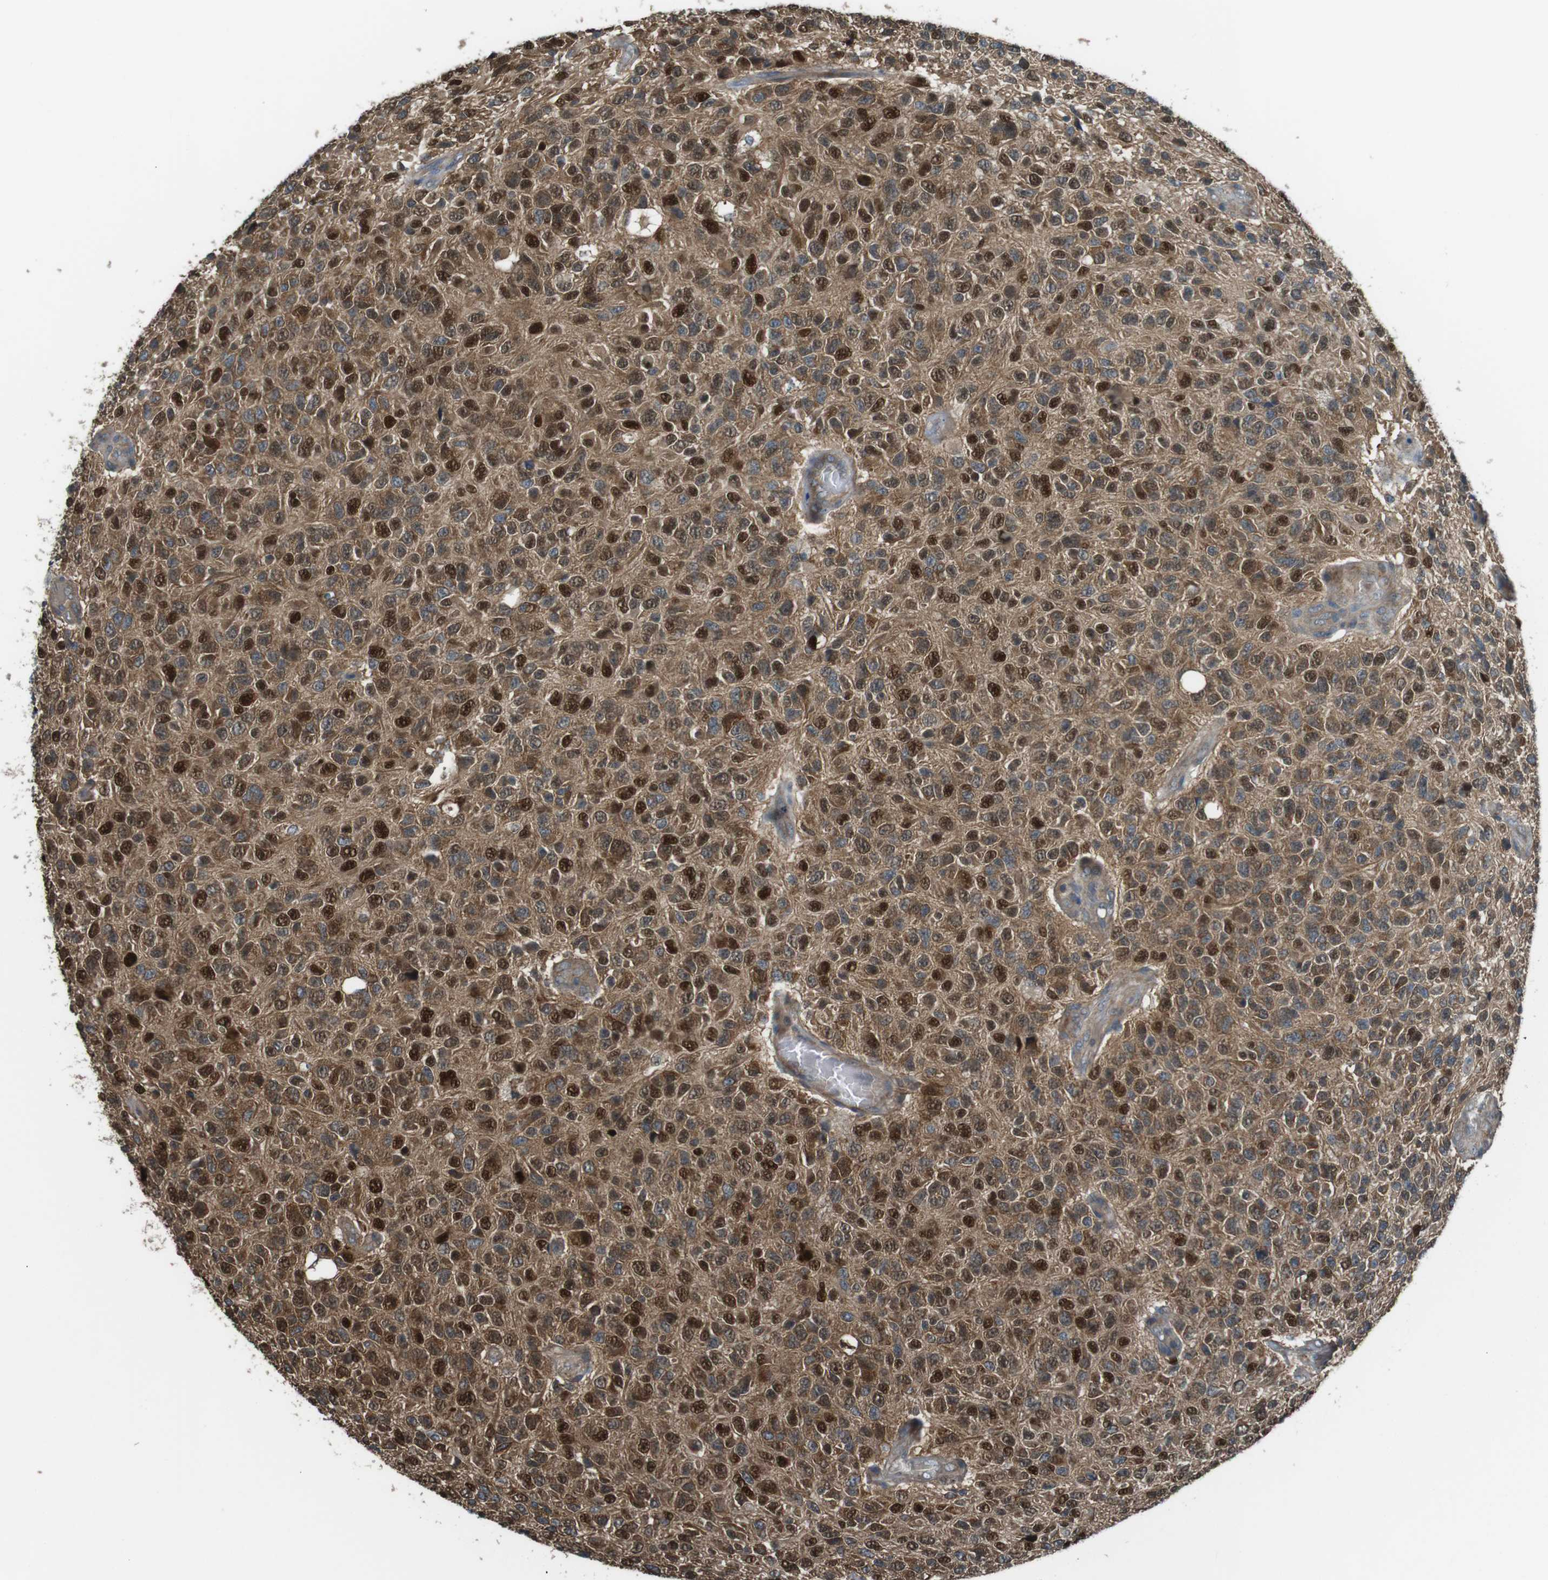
{"staining": {"intensity": "strong", "quantity": ">75%", "location": "cytoplasmic/membranous,nuclear"}, "tissue": "glioma", "cell_type": "Tumor cells", "image_type": "cancer", "snomed": [{"axis": "morphology", "description": "Glioma, malignant, High grade"}, {"axis": "topography", "description": "pancreas cauda"}], "caption": "There is high levels of strong cytoplasmic/membranous and nuclear expression in tumor cells of high-grade glioma (malignant), as demonstrated by immunohistochemical staining (brown color).", "gene": "LRRC3B", "patient": {"sex": "male", "age": 60}}